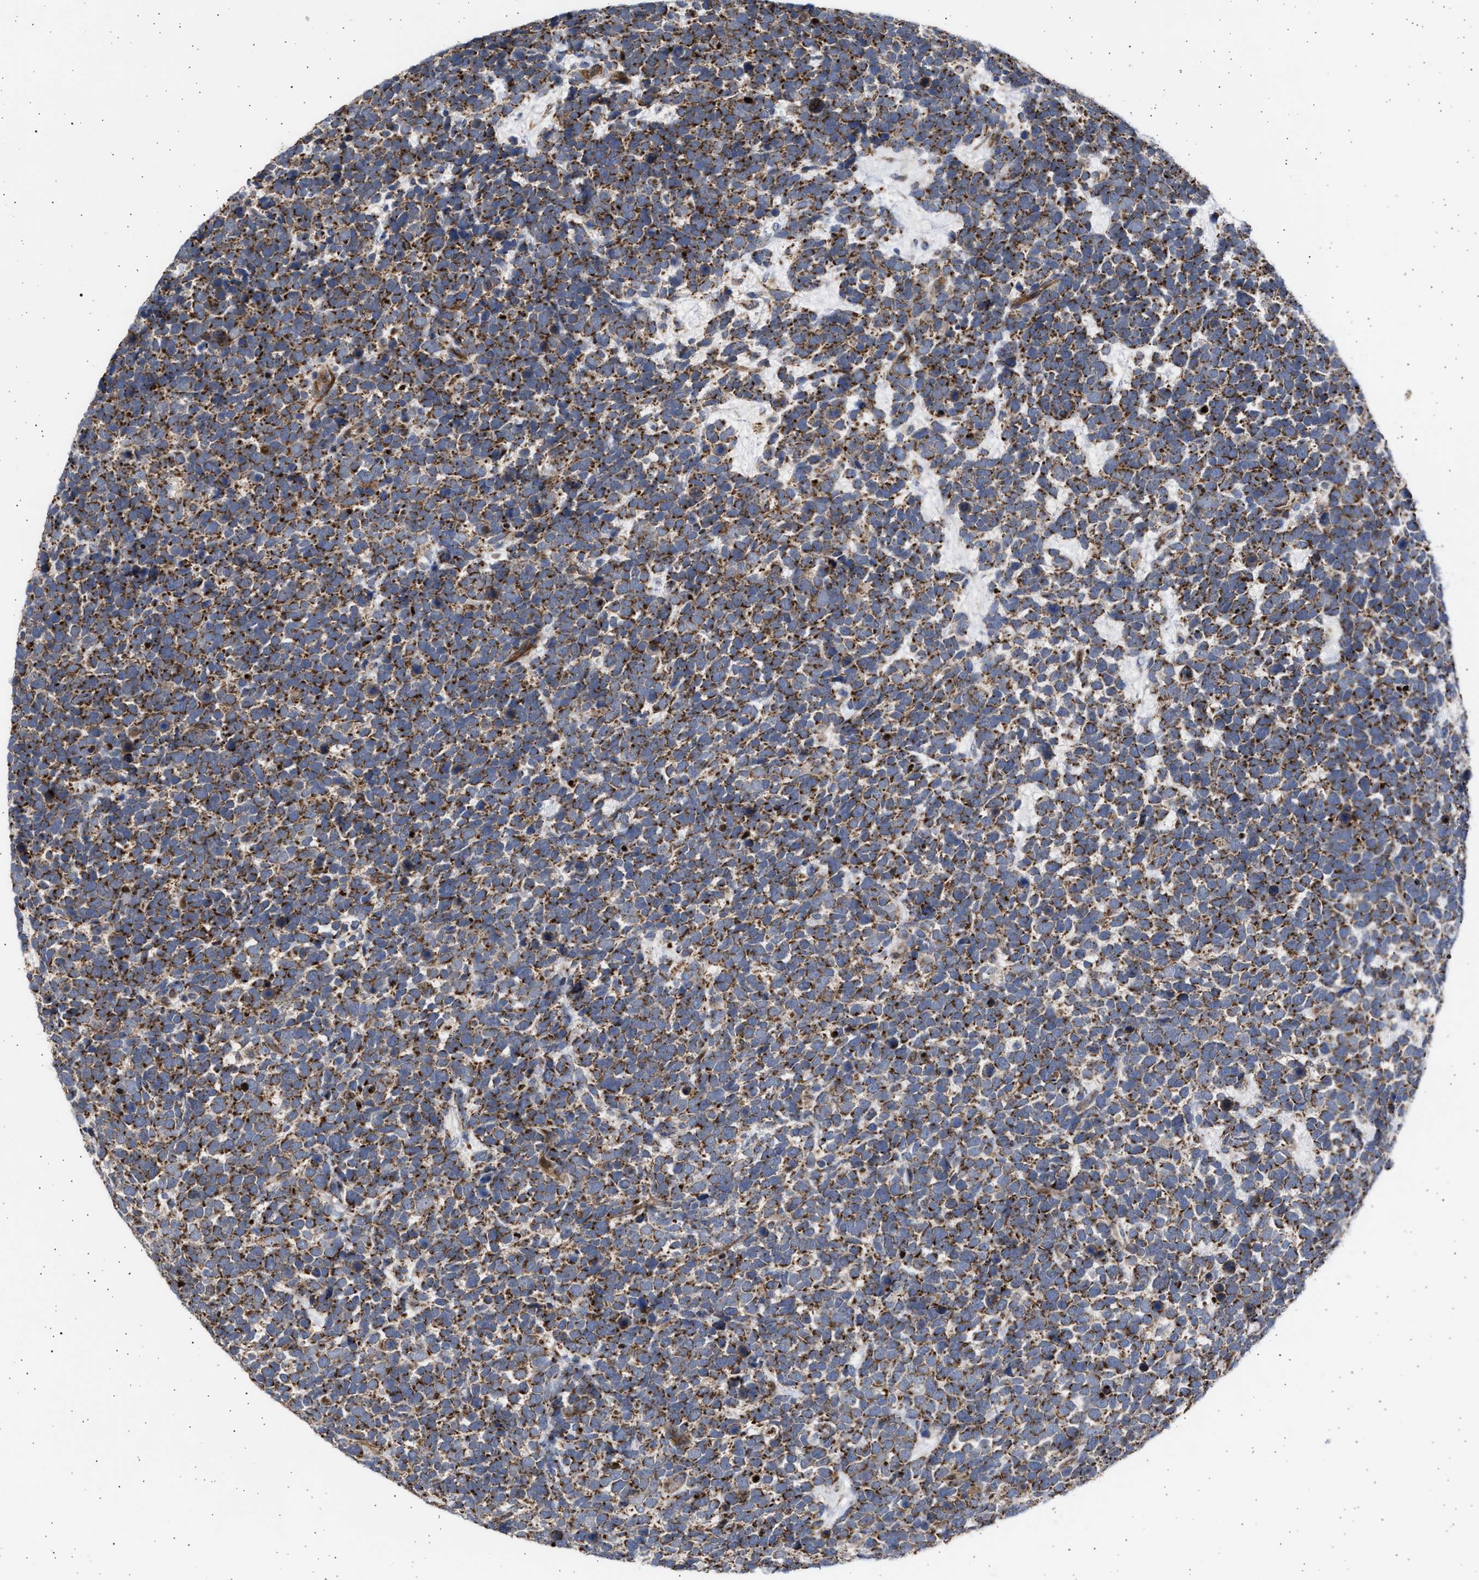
{"staining": {"intensity": "strong", "quantity": ">75%", "location": "cytoplasmic/membranous"}, "tissue": "urothelial cancer", "cell_type": "Tumor cells", "image_type": "cancer", "snomed": [{"axis": "morphology", "description": "Urothelial carcinoma, High grade"}, {"axis": "topography", "description": "Urinary bladder"}], "caption": "Approximately >75% of tumor cells in human high-grade urothelial carcinoma exhibit strong cytoplasmic/membranous protein expression as visualized by brown immunohistochemical staining.", "gene": "TTC19", "patient": {"sex": "female", "age": 82}}